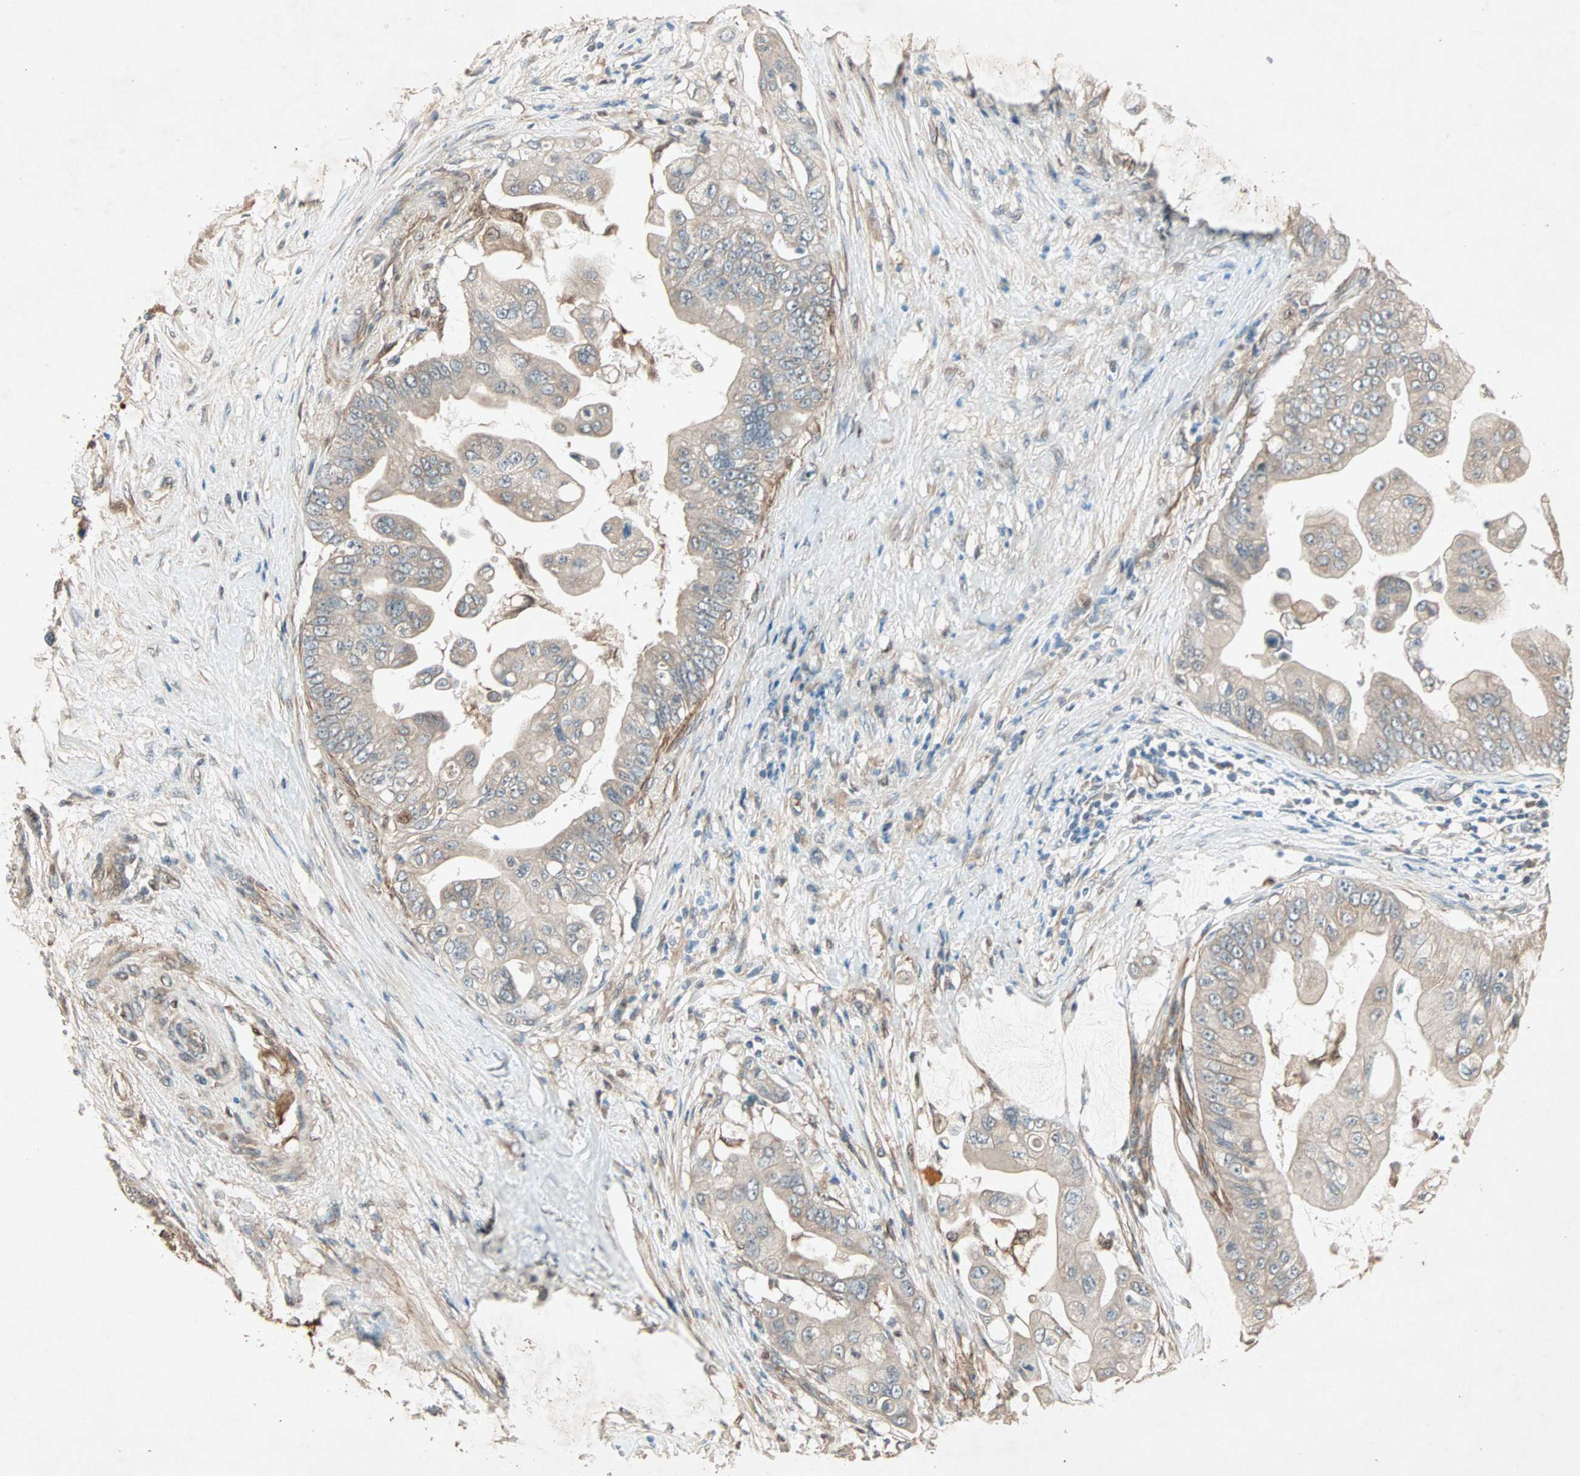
{"staining": {"intensity": "weak", "quantity": "25%-75%", "location": "cytoplasmic/membranous"}, "tissue": "pancreatic cancer", "cell_type": "Tumor cells", "image_type": "cancer", "snomed": [{"axis": "morphology", "description": "Adenocarcinoma, NOS"}, {"axis": "topography", "description": "Pancreas"}], "caption": "This micrograph shows immunohistochemistry (IHC) staining of pancreatic adenocarcinoma, with low weak cytoplasmic/membranous positivity in about 25%-75% of tumor cells.", "gene": "SDSL", "patient": {"sex": "female", "age": 75}}